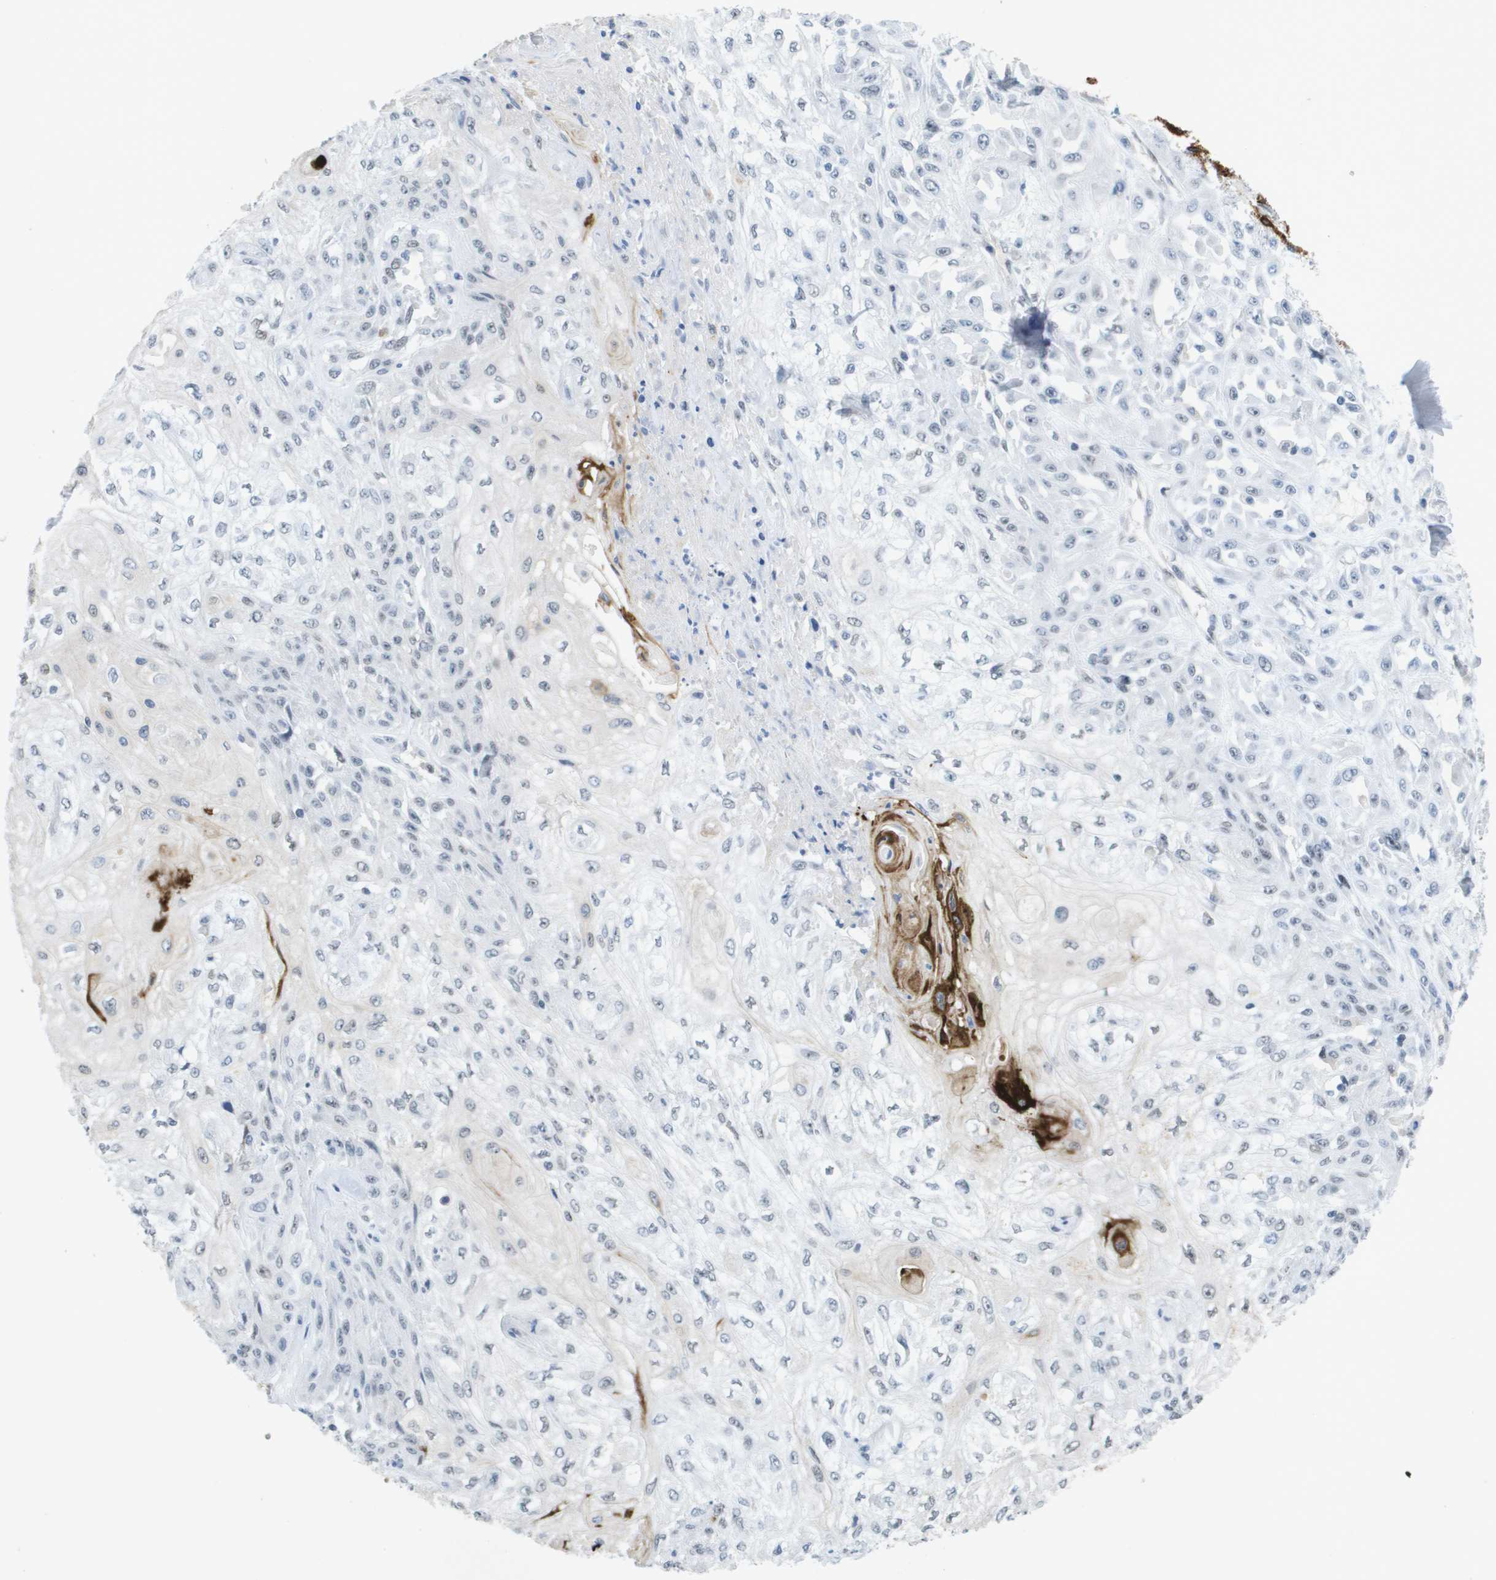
{"staining": {"intensity": "negative", "quantity": "none", "location": "none"}, "tissue": "skin cancer", "cell_type": "Tumor cells", "image_type": "cancer", "snomed": [{"axis": "morphology", "description": "Squamous cell carcinoma, NOS"}, {"axis": "morphology", "description": "Squamous cell carcinoma, metastatic, NOS"}, {"axis": "topography", "description": "Skin"}, {"axis": "topography", "description": "Lymph node"}], "caption": "Tumor cells show no significant protein staining in skin cancer.", "gene": "TP53RK", "patient": {"sex": "male", "age": 75}}